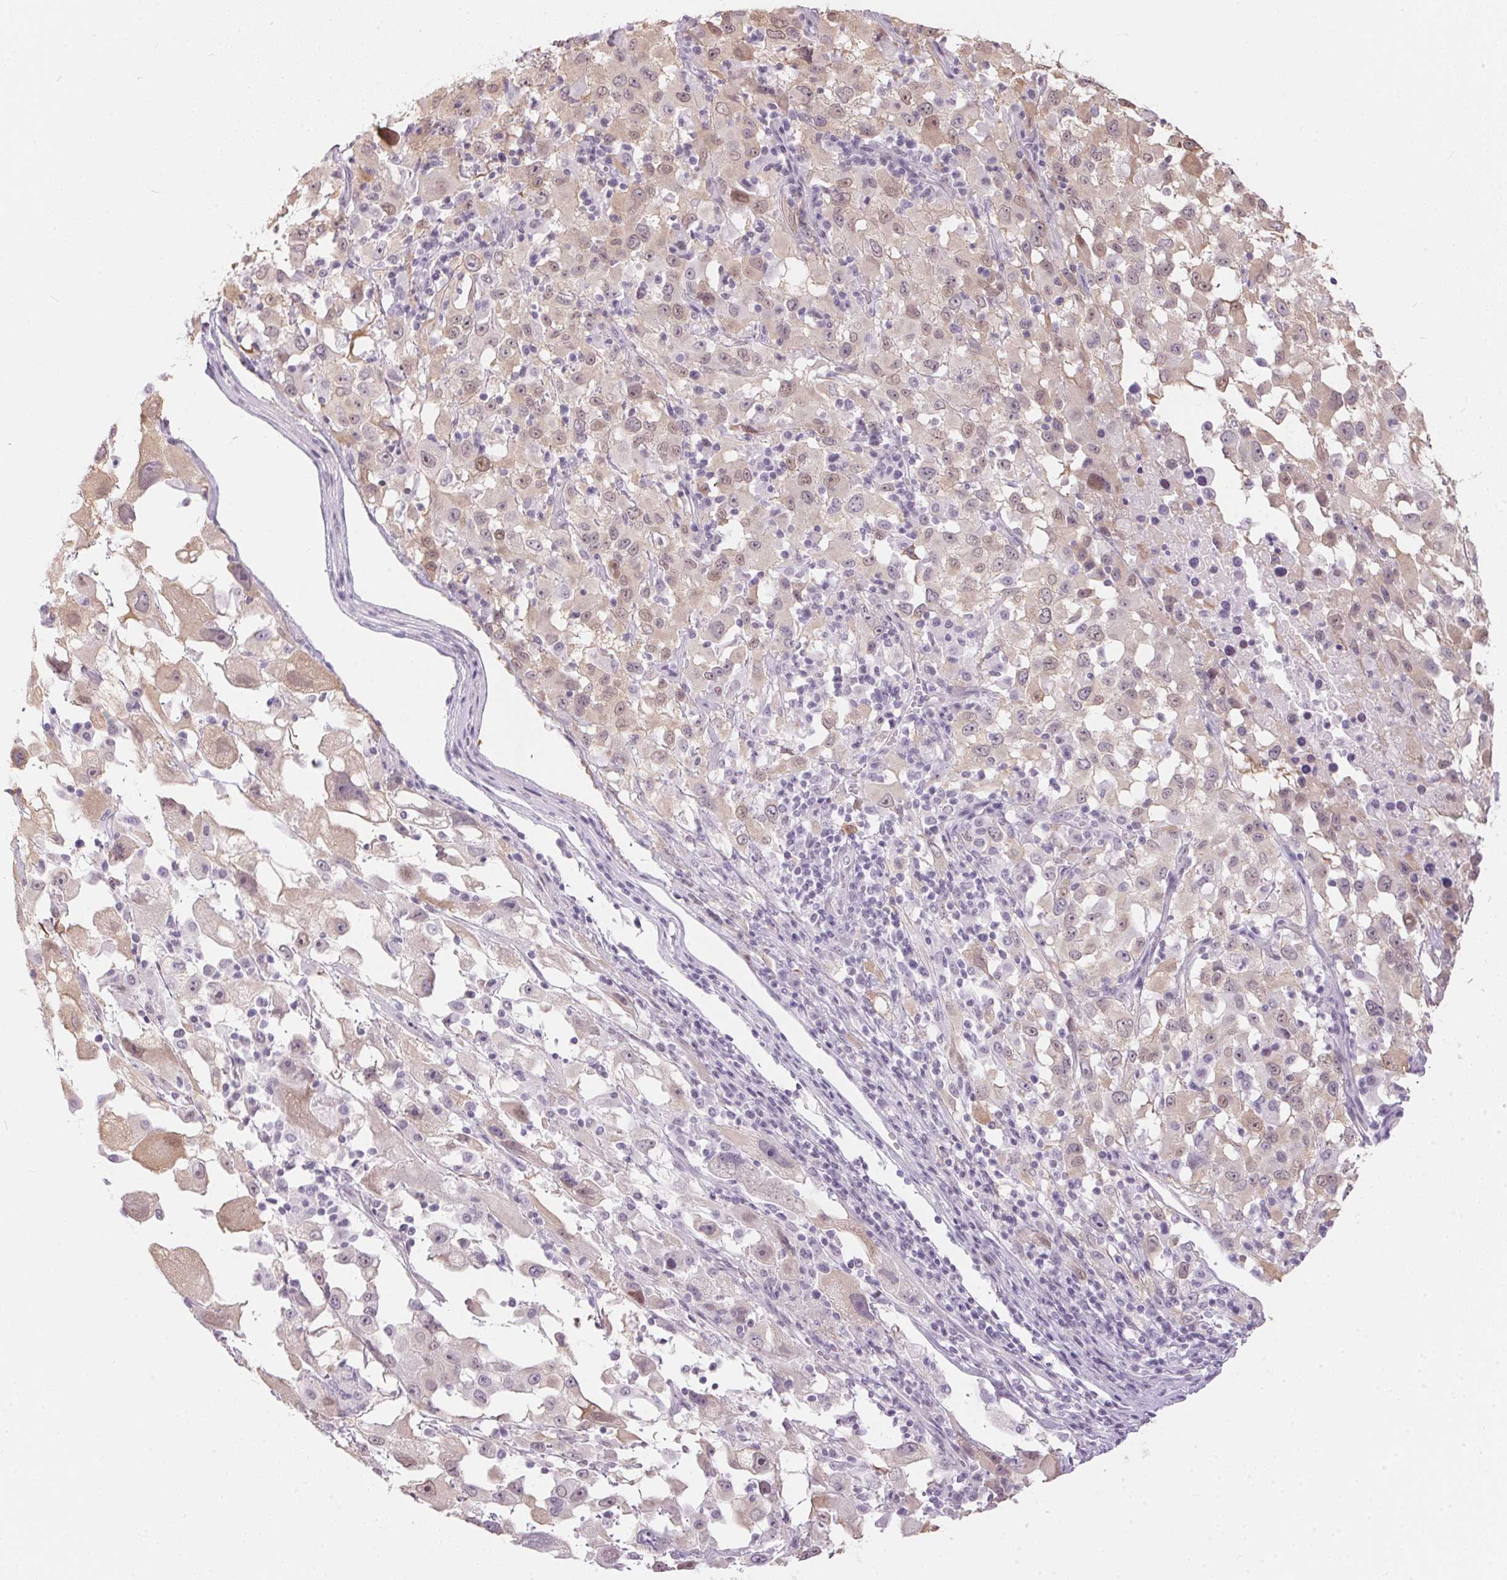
{"staining": {"intensity": "weak", "quantity": "25%-75%", "location": "cytoplasmic/membranous"}, "tissue": "melanoma", "cell_type": "Tumor cells", "image_type": "cancer", "snomed": [{"axis": "morphology", "description": "Malignant melanoma, Metastatic site"}, {"axis": "topography", "description": "Soft tissue"}], "caption": "This micrograph demonstrates IHC staining of human melanoma, with low weak cytoplasmic/membranous expression in about 25%-75% of tumor cells.", "gene": "CADPS", "patient": {"sex": "male", "age": 50}}